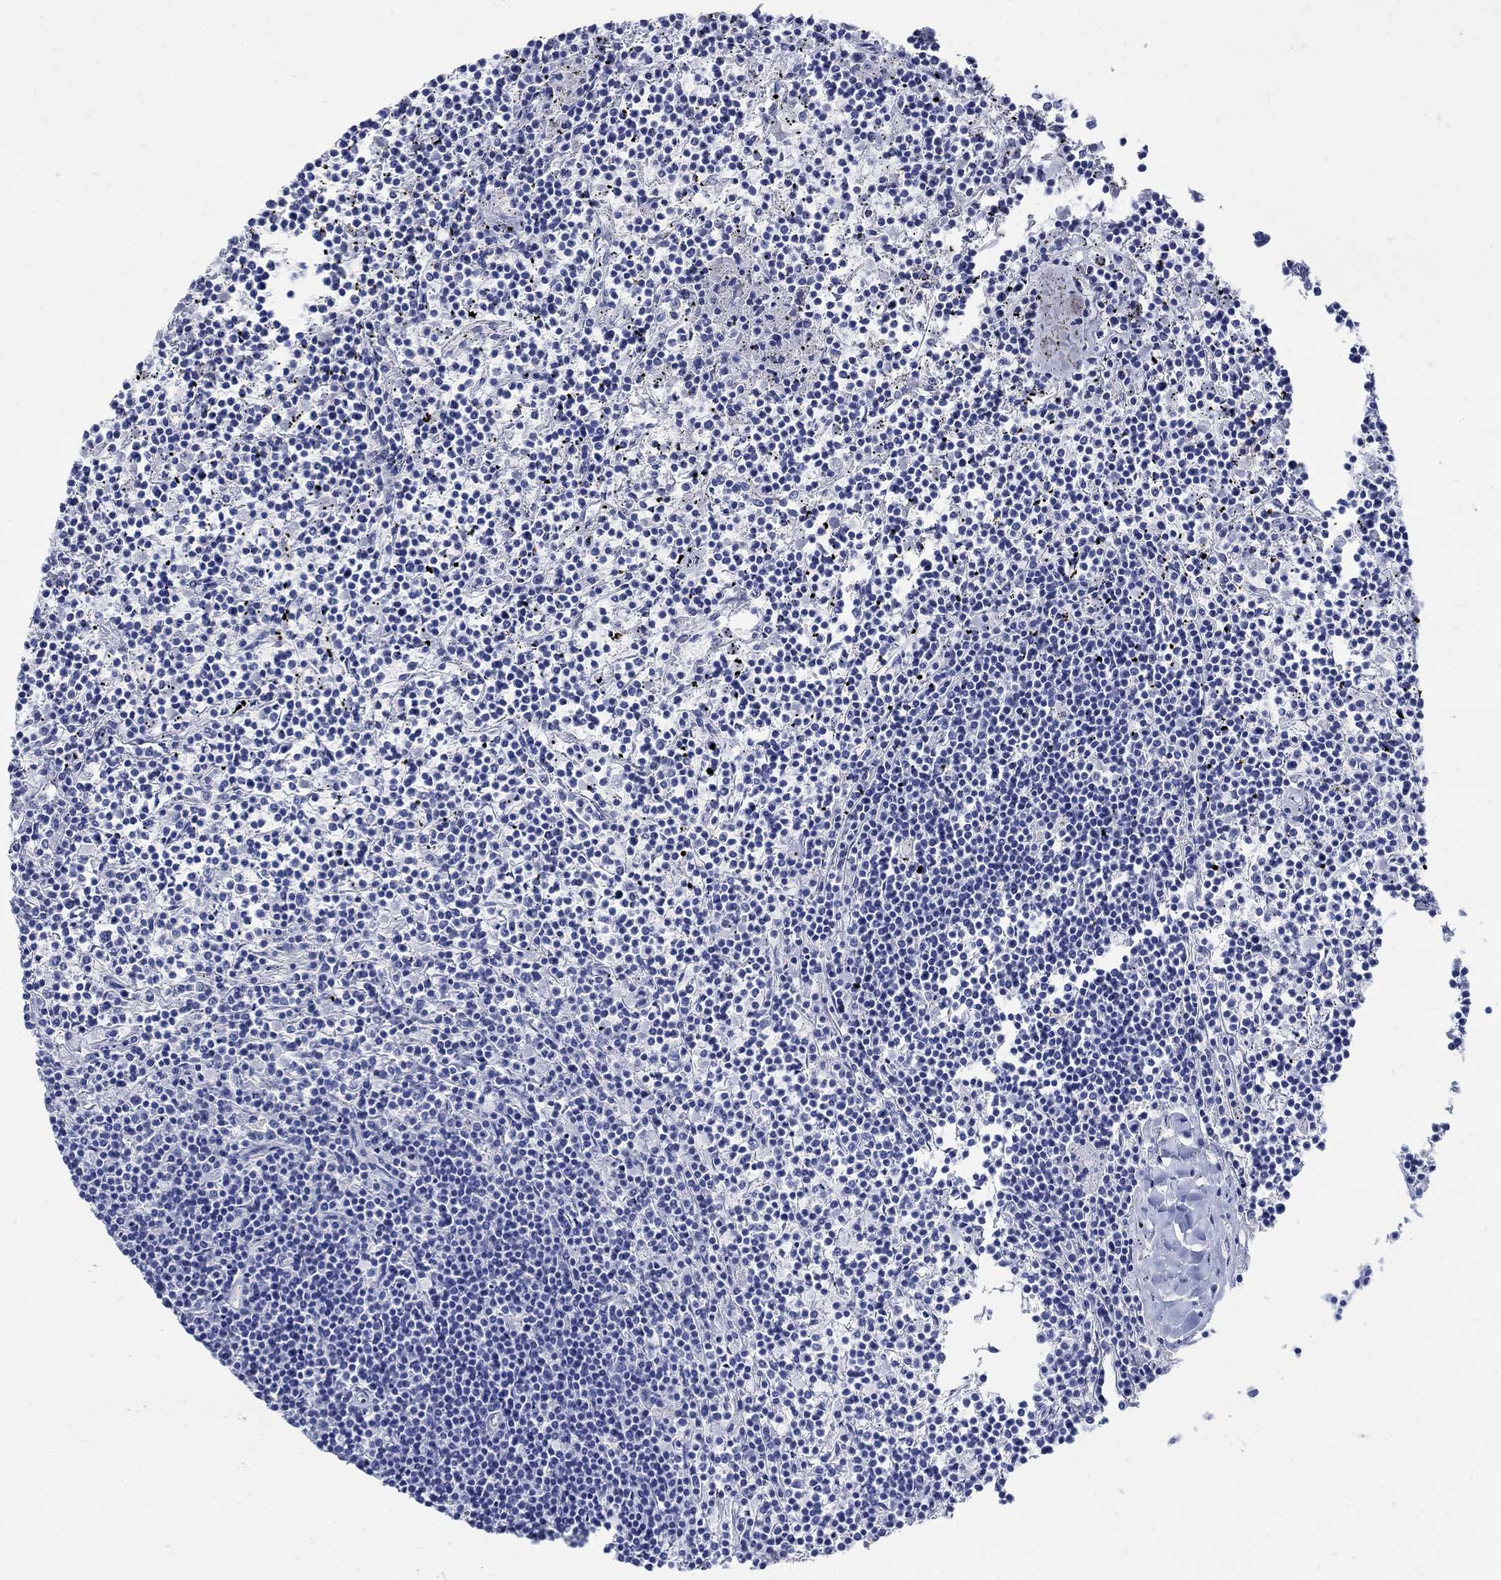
{"staining": {"intensity": "negative", "quantity": "none", "location": "none"}, "tissue": "lymphoma", "cell_type": "Tumor cells", "image_type": "cancer", "snomed": [{"axis": "morphology", "description": "Malignant lymphoma, non-Hodgkin's type, Low grade"}, {"axis": "topography", "description": "Spleen"}], "caption": "An image of low-grade malignant lymphoma, non-Hodgkin's type stained for a protein demonstrates no brown staining in tumor cells.", "gene": "ZDHHC14", "patient": {"sex": "female", "age": 19}}